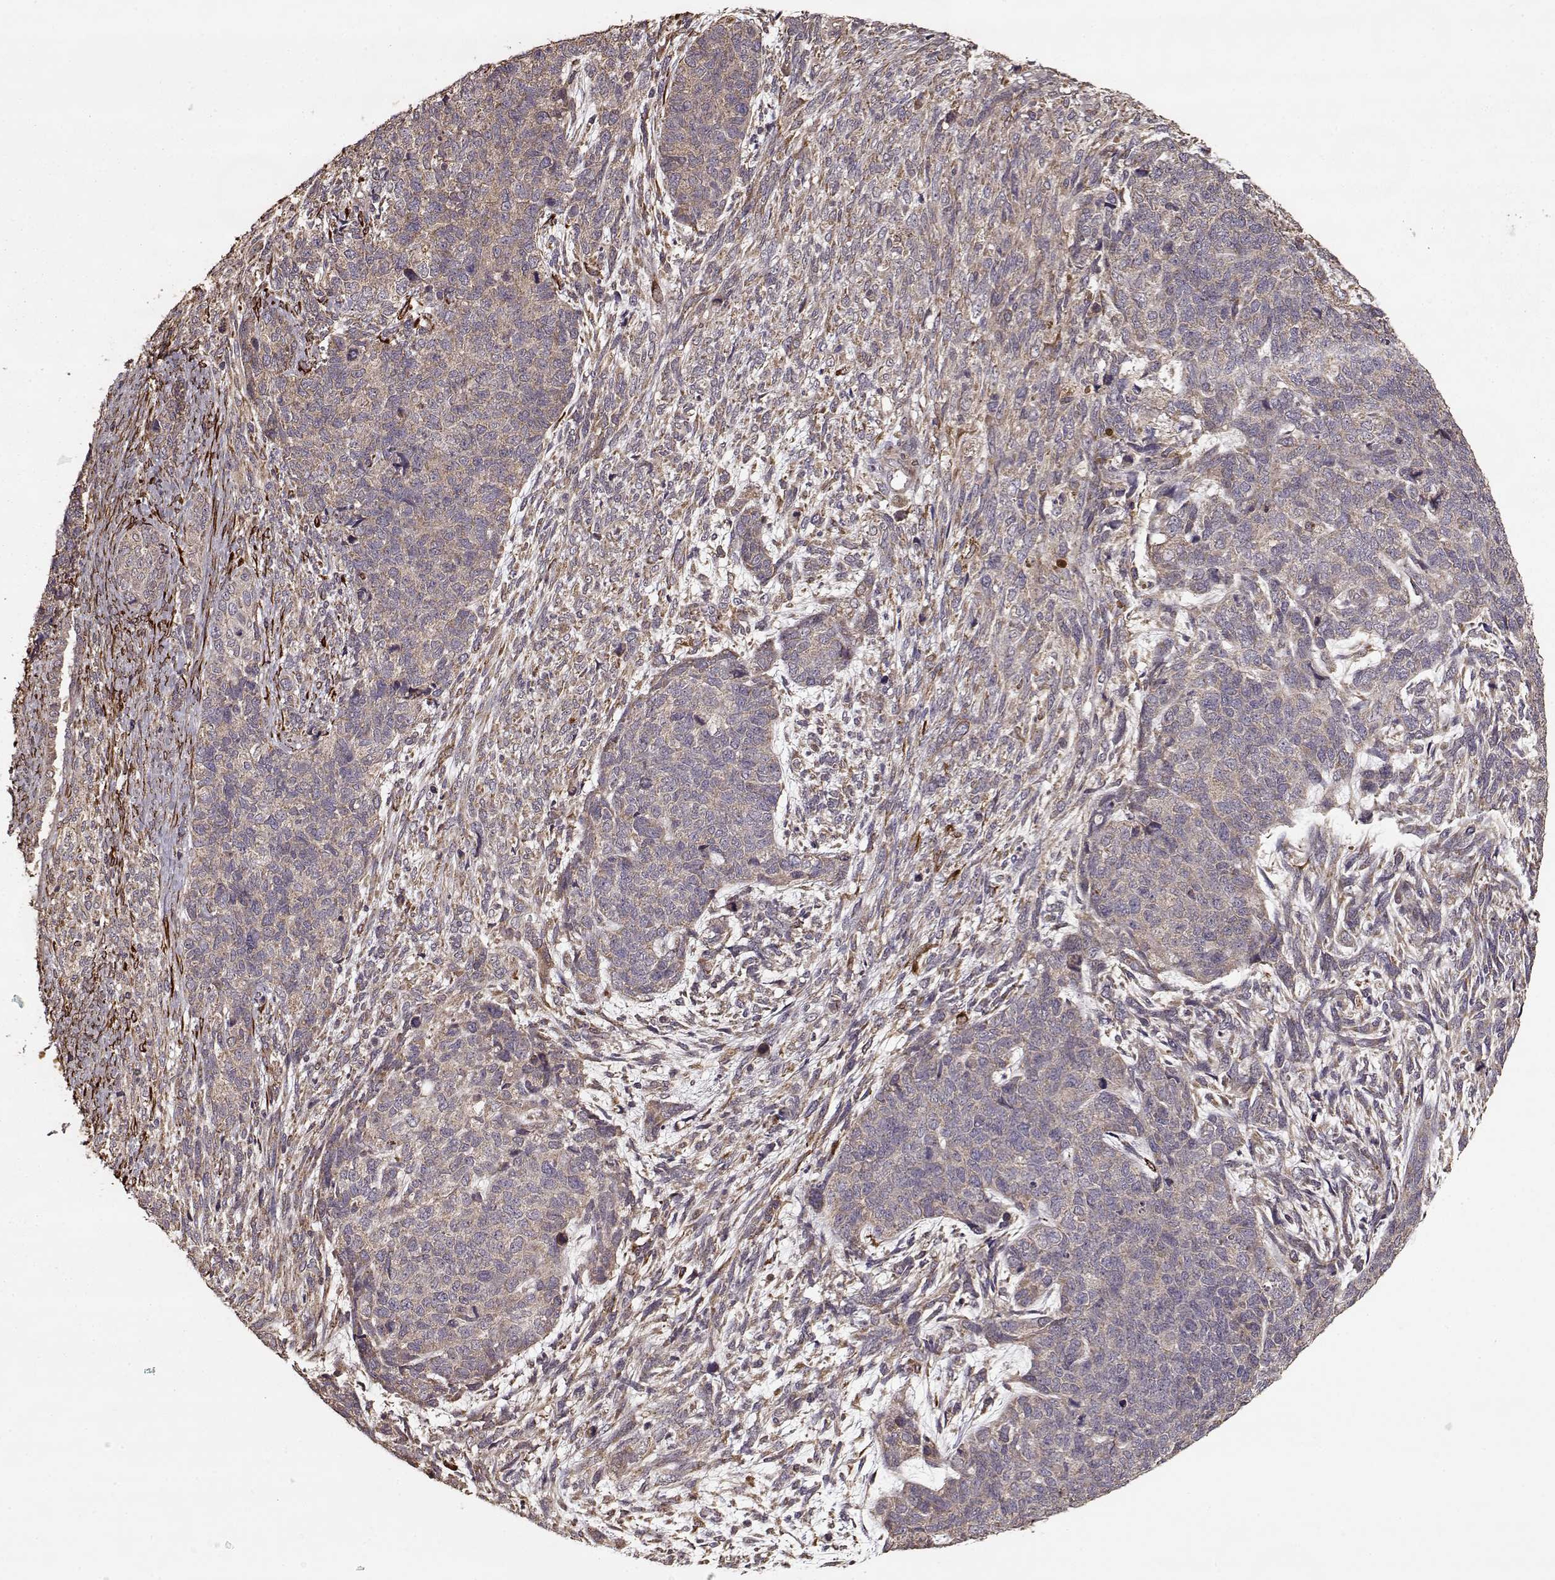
{"staining": {"intensity": "weak", "quantity": ">75%", "location": "cytoplasmic/membranous"}, "tissue": "cervical cancer", "cell_type": "Tumor cells", "image_type": "cancer", "snomed": [{"axis": "morphology", "description": "Squamous cell carcinoma, NOS"}, {"axis": "topography", "description": "Cervix"}], "caption": "DAB (3,3'-diaminobenzidine) immunohistochemical staining of cervical squamous cell carcinoma shows weak cytoplasmic/membranous protein positivity in approximately >75% of tumor cells. (Stains: DAB (3,3'-diaminobenzidine) in brown, nuclei in blue, Microscopy: brightfield microscopy at high magnification).", "gene": "IMMP1L", "patient": {"sex": "female", "age": 63}}